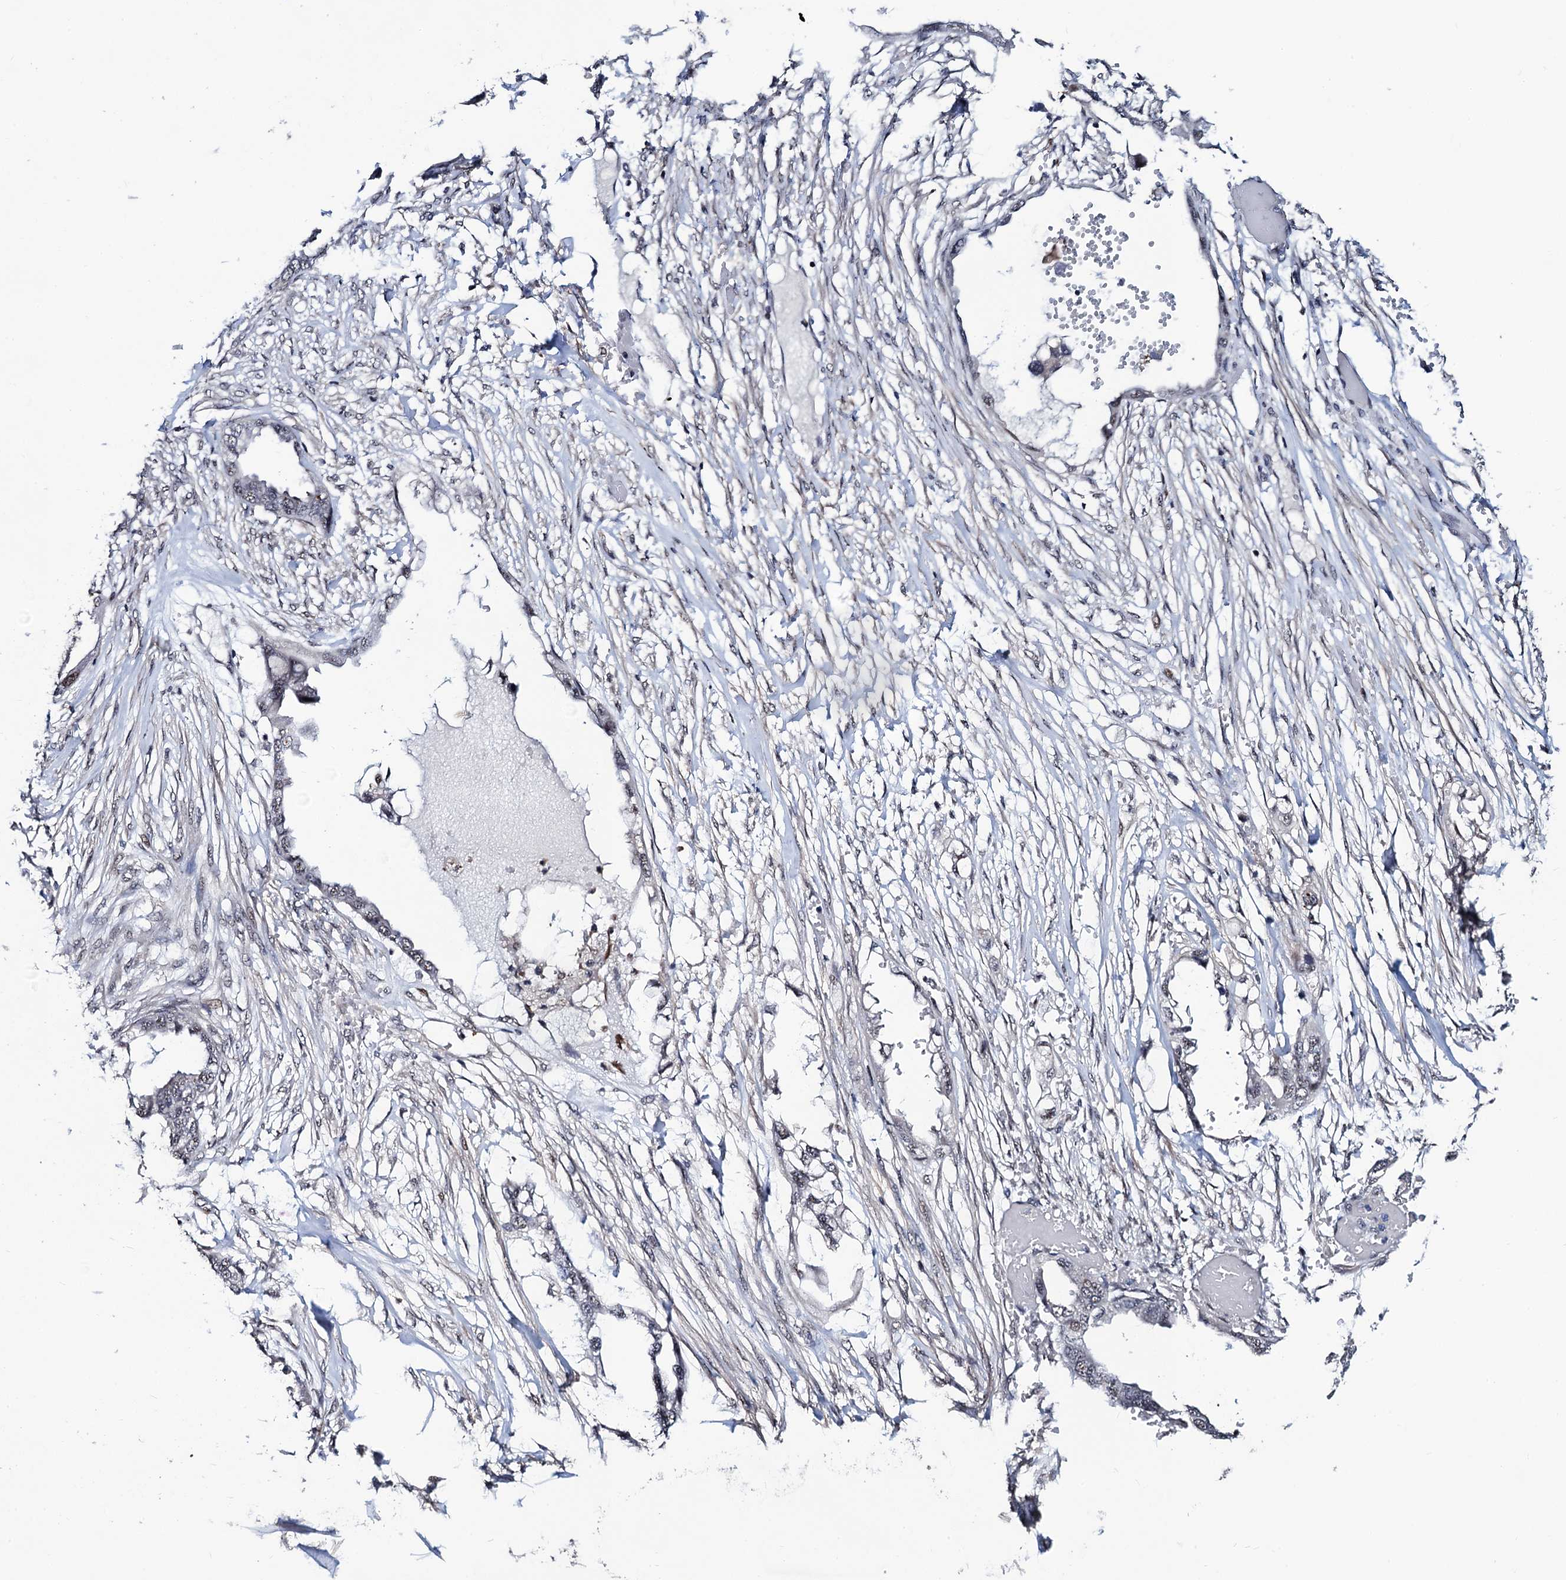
{"staining": {"intensity": "negative", "quantity": "none", "location": "none"}, "tissue": "endometrial cancer", "cell_type": "Tumor cells", "image_type": "cancer", "snomed": [{"axis": "morphology", "description": "Adenocarcinoma, NOS"}, {"axis": "morphology", "description": "Adenocarcinoma, metastatic, NOS"}, {"axis": "topography", "description": "Adipose tissue"}, {"axis": "topography", "description": "Endometrium"}], "caption": "The photomicrograph reveals no significant staining in tumor cells of endometrial cancer (metastatic adenocarcinoma).", "gene": "FAM222A", "patient": {"sex": "female", "age": 67}}